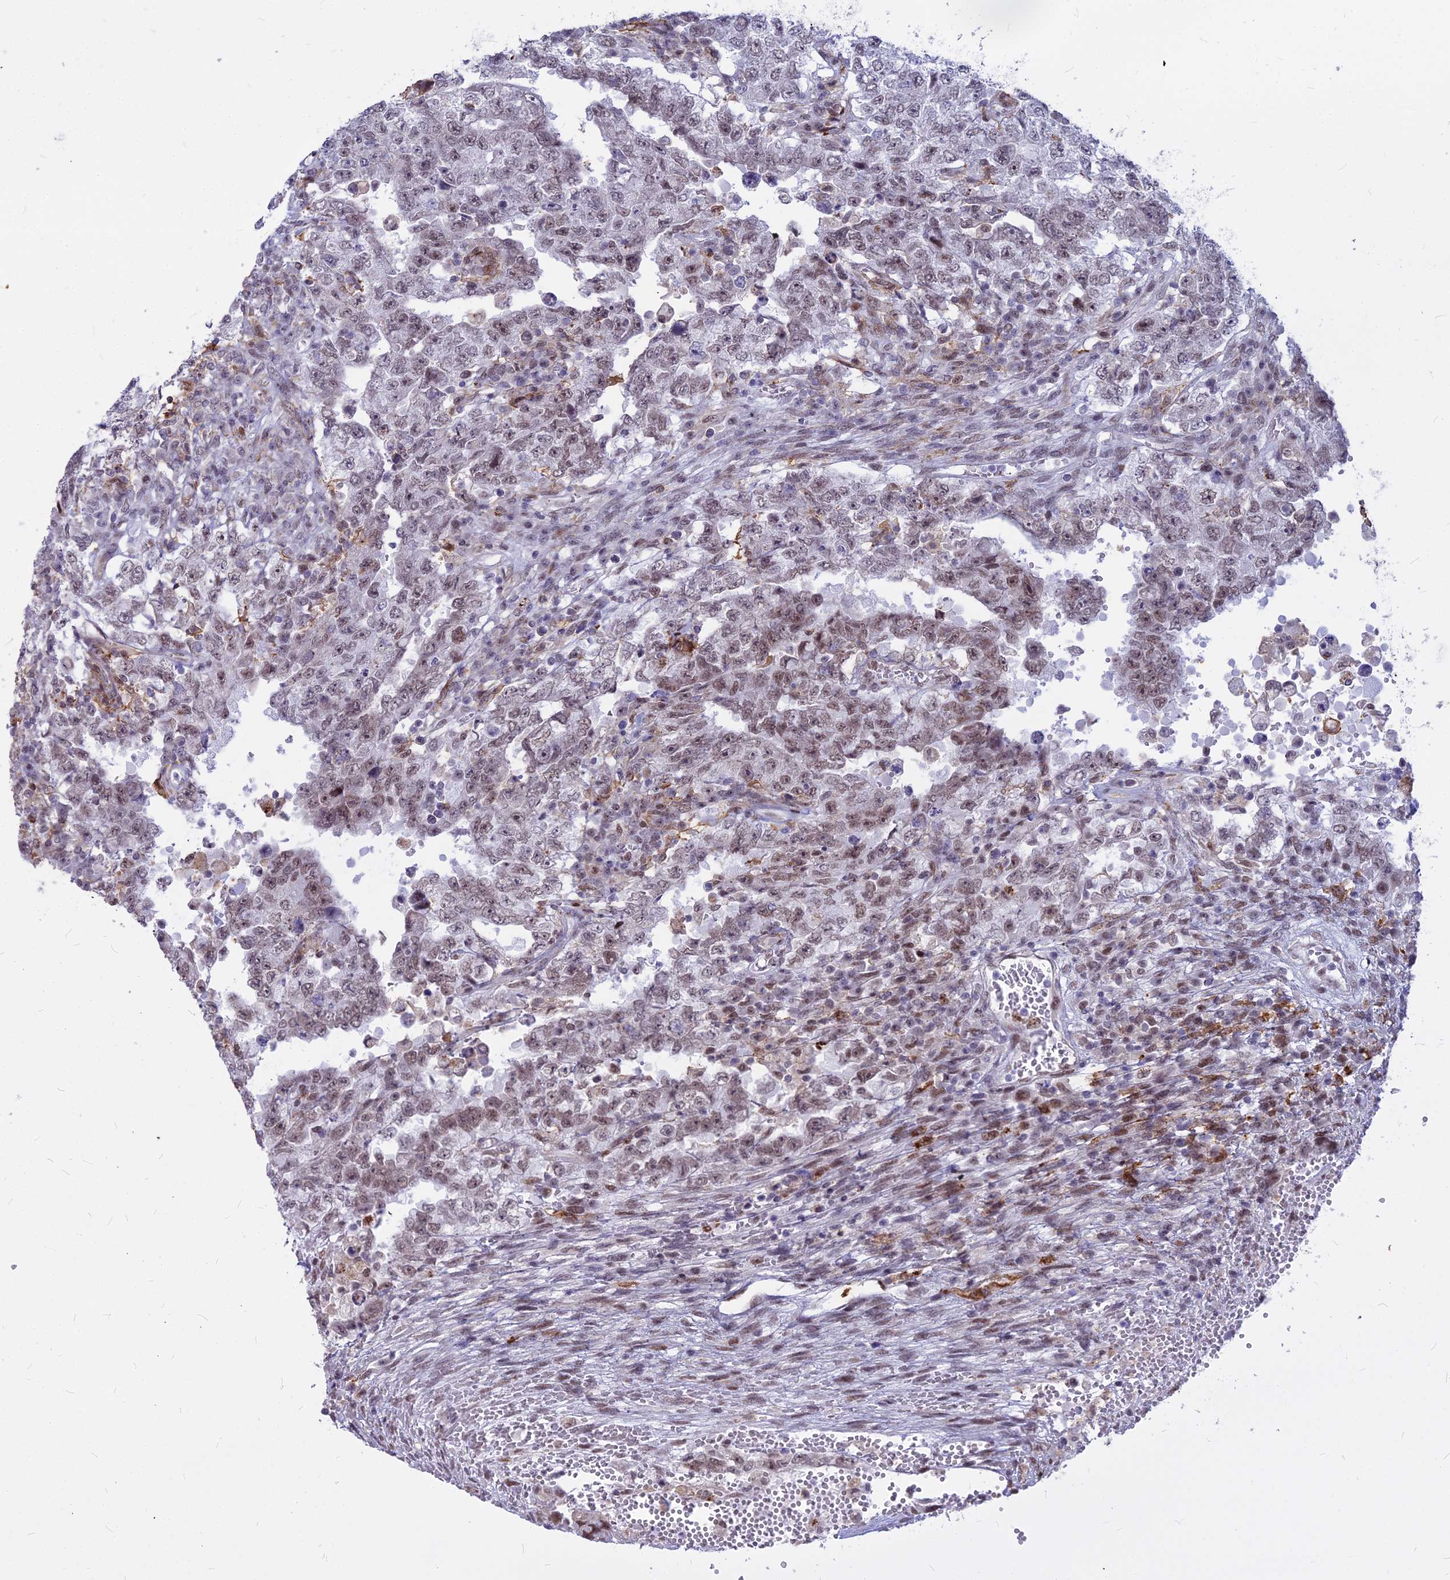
{"staining": {"intensity": "weak", "quantity": "25%-75%", "location": "nuclear"}, "tissue": "testis cancer", "cell_type": "Tumor cells", "image_type": "cancer", "snomed": [{"axis": "morphology", "description": "Carcinoma, Embryonal, NOS"}, {"axis": "topography", "description": "Testis"}], "caption": "Testis cancer stained for a protein (brown) displays weak nuclear positive positivity in about 25%-75% of tumor cells.", "gene": "ALG10", "patient": {"sex": "male", "age": 26}}